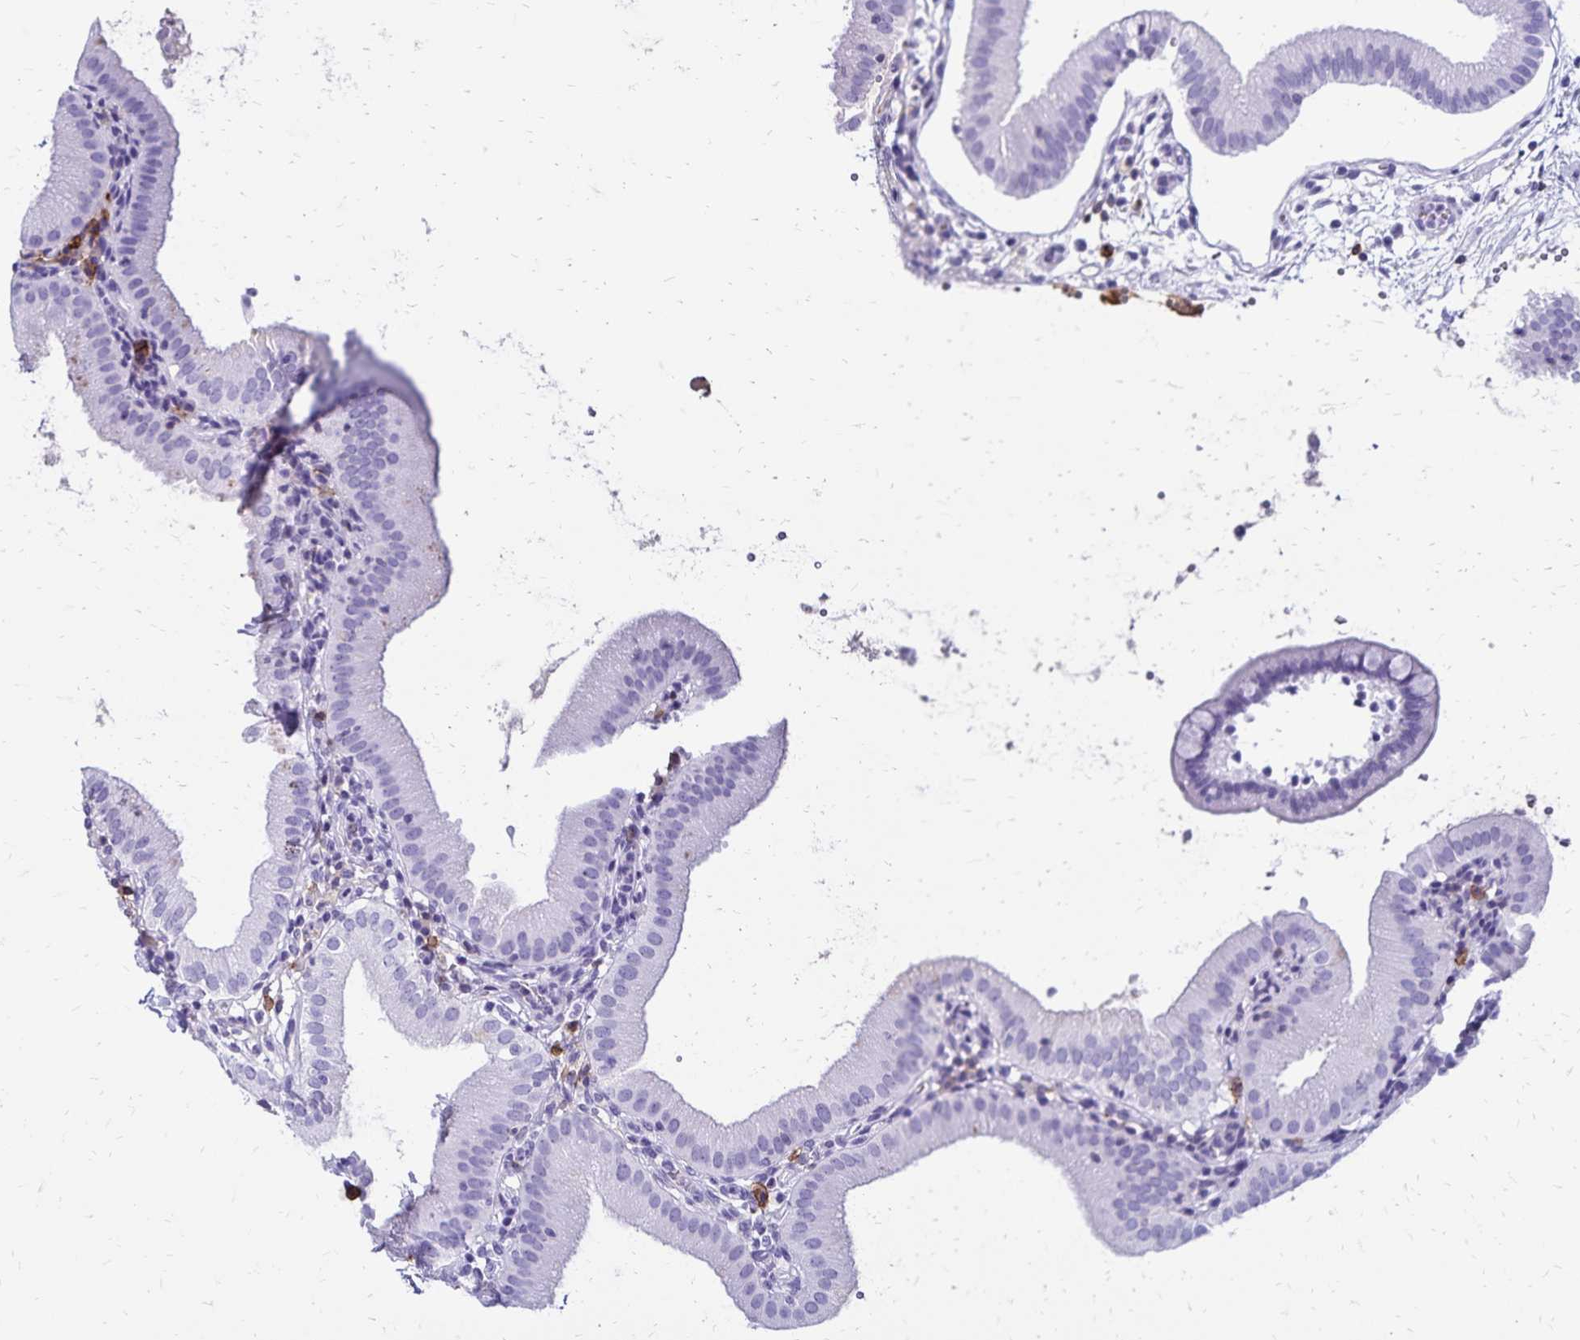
{"staining": {"intensity": "negative", "quantity": "none", "location": "none"}, "tissue": "gallbladder", "cell_type": "Glandular cells", "image_type": "normal", "snomed": [{"axis": "morphology", "description": "Normal tissue, NOS"}, {"axis": "topography", "description": "Gallbladder"}], "caption": "High magnification brightfield microscopy of benign gallbladder stained with DAB (3,3'-diaminobenzidine) (brown) and counterstained with hematoxylin (blue): glandular cells show no significant positivity. Brightfield microscopy of immunohistochemistry (IHC) stained with DAB (3,3'-diaminobenzidine) (brown) and hematoxylin (blue), captured at high magnification.", "gene": "CD27", "patient": {"sex": "female", "age": 65}}